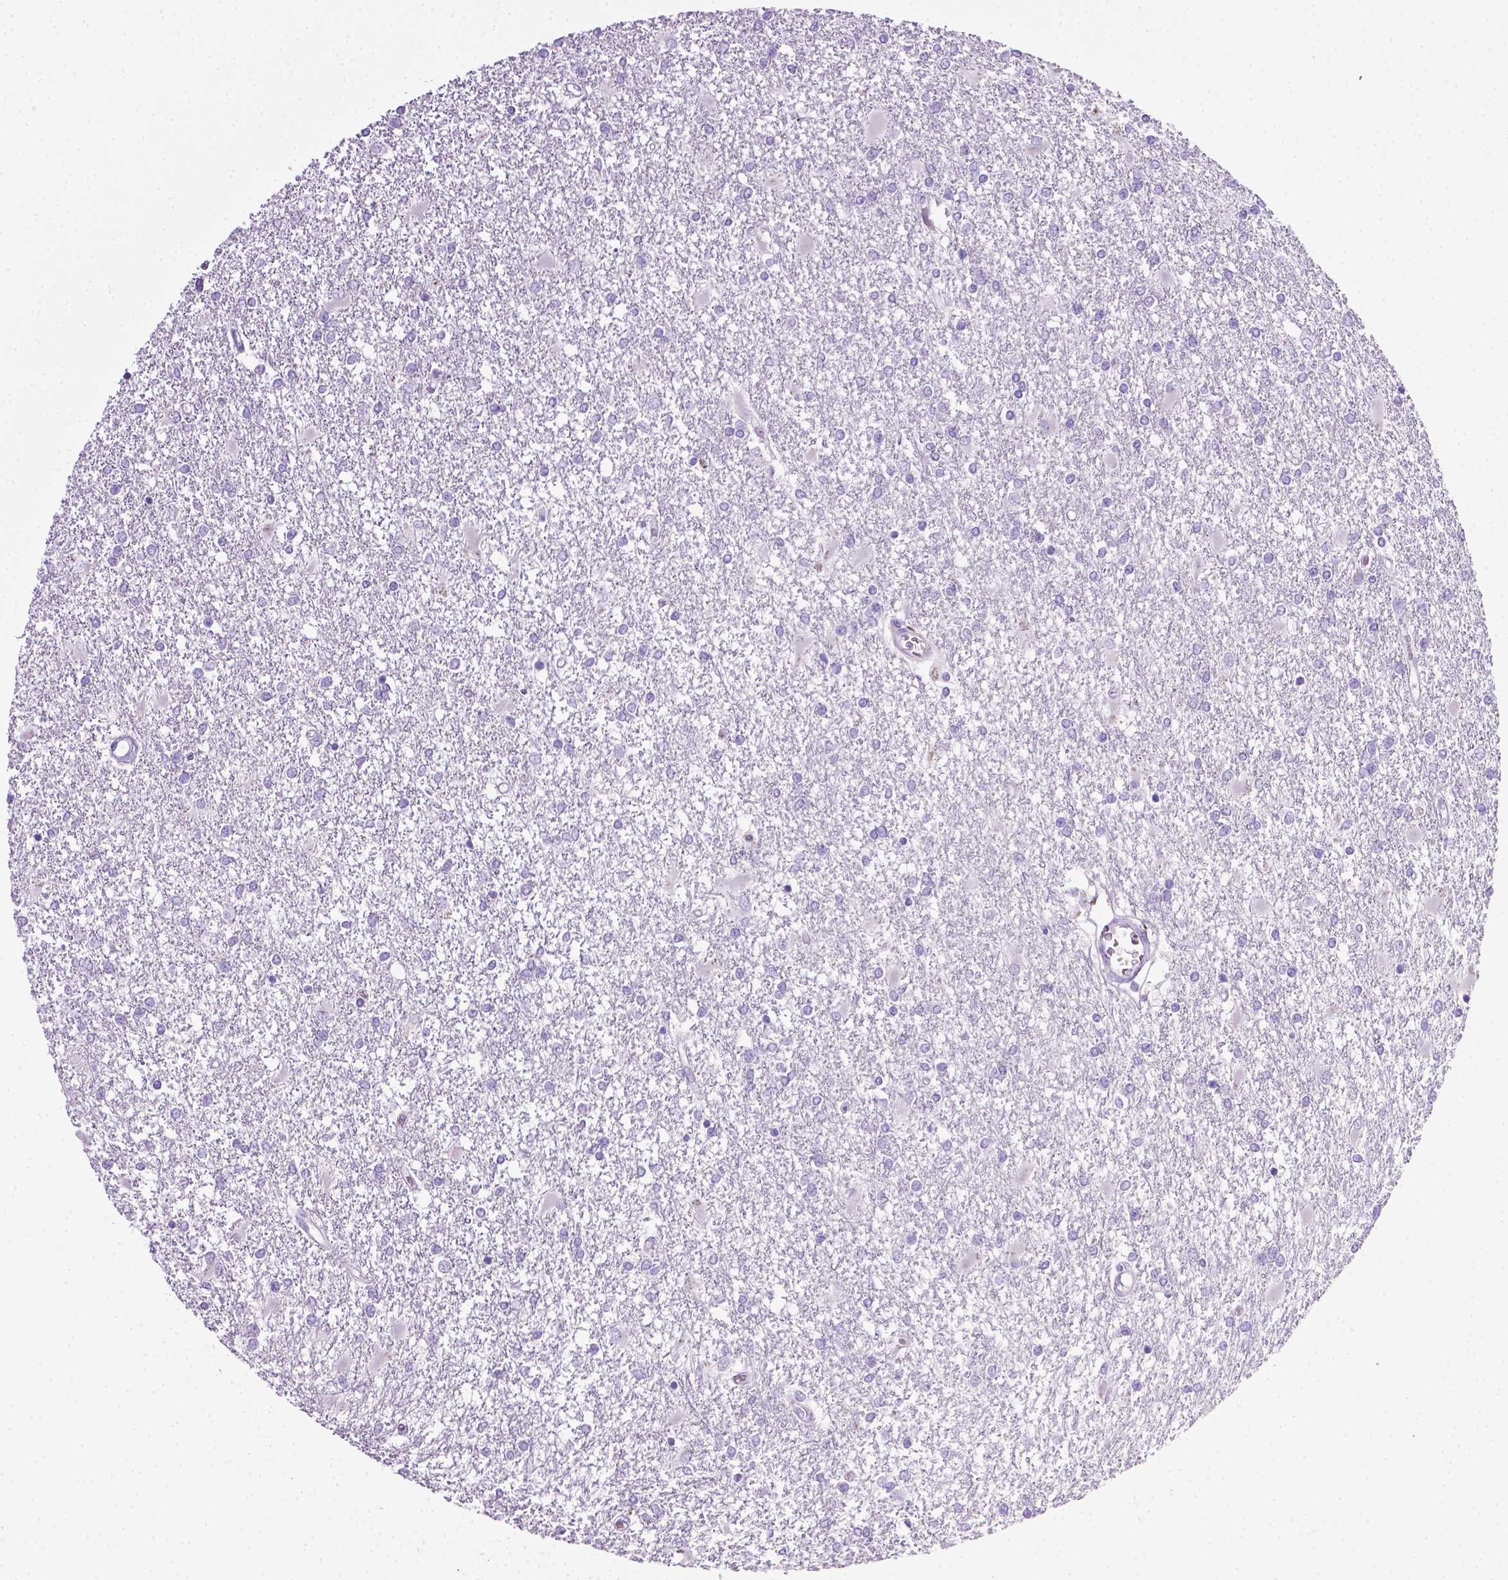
{"staining": {"intensity": "negative", "quantity": "none", "location": "none"}, "tissue": "glioma", "cell_type": "Tumor cells", "image_type": "cancer", "snomed": [{"axis": "morphology", "description": "Glioma, malignant, High grade"}, {"axis": "topography", "description": "Cerebral cortex"}], "caption": "Immunohistochemistry (IHC) micrograph of glioma stained for a protein (brown), which shows no staining in tumor cells.", "gene": "LELP1", "patient": {"sex": "male", "age": 79}}